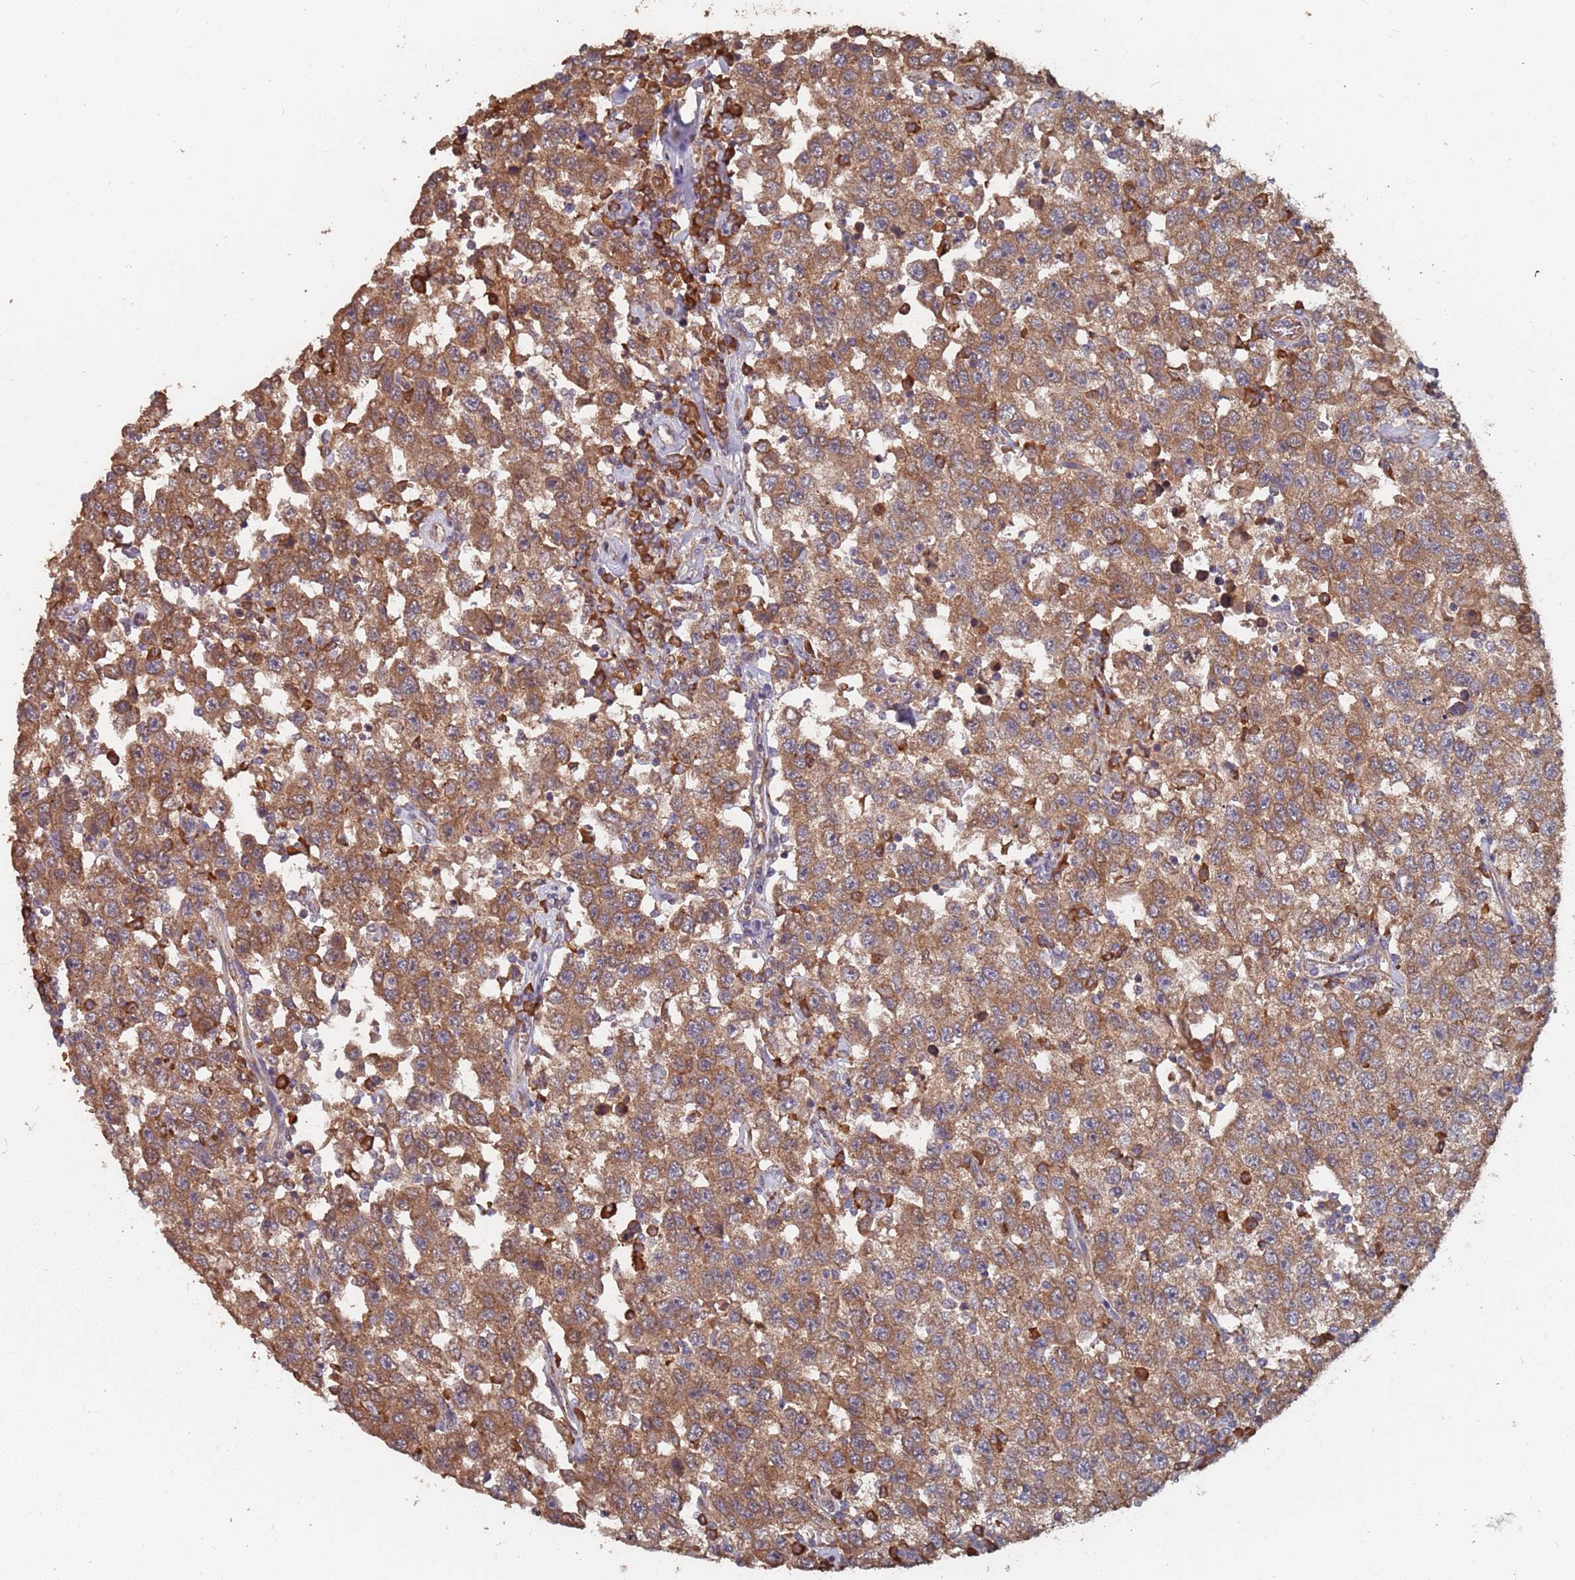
{"staining": {"intensity": "moderate", "quantity": ">75%", "location": "cytoplasmic/membranous"}, "tissue": "testis cancer", "cell_type": "Tumor cells", "image_type": "cancer", "snomed": [{"axis": "morphology", "description": "Seminoma, NOS"}, {"axis": "topography", "description": "Testis"}], "caption": "A brown stain shows moderate cytoplasmic/membranous staining of a protein in human testis seminoma tumor cells.", "gene": "ATG5", "patient": {"sex": "male", "age": 41}}